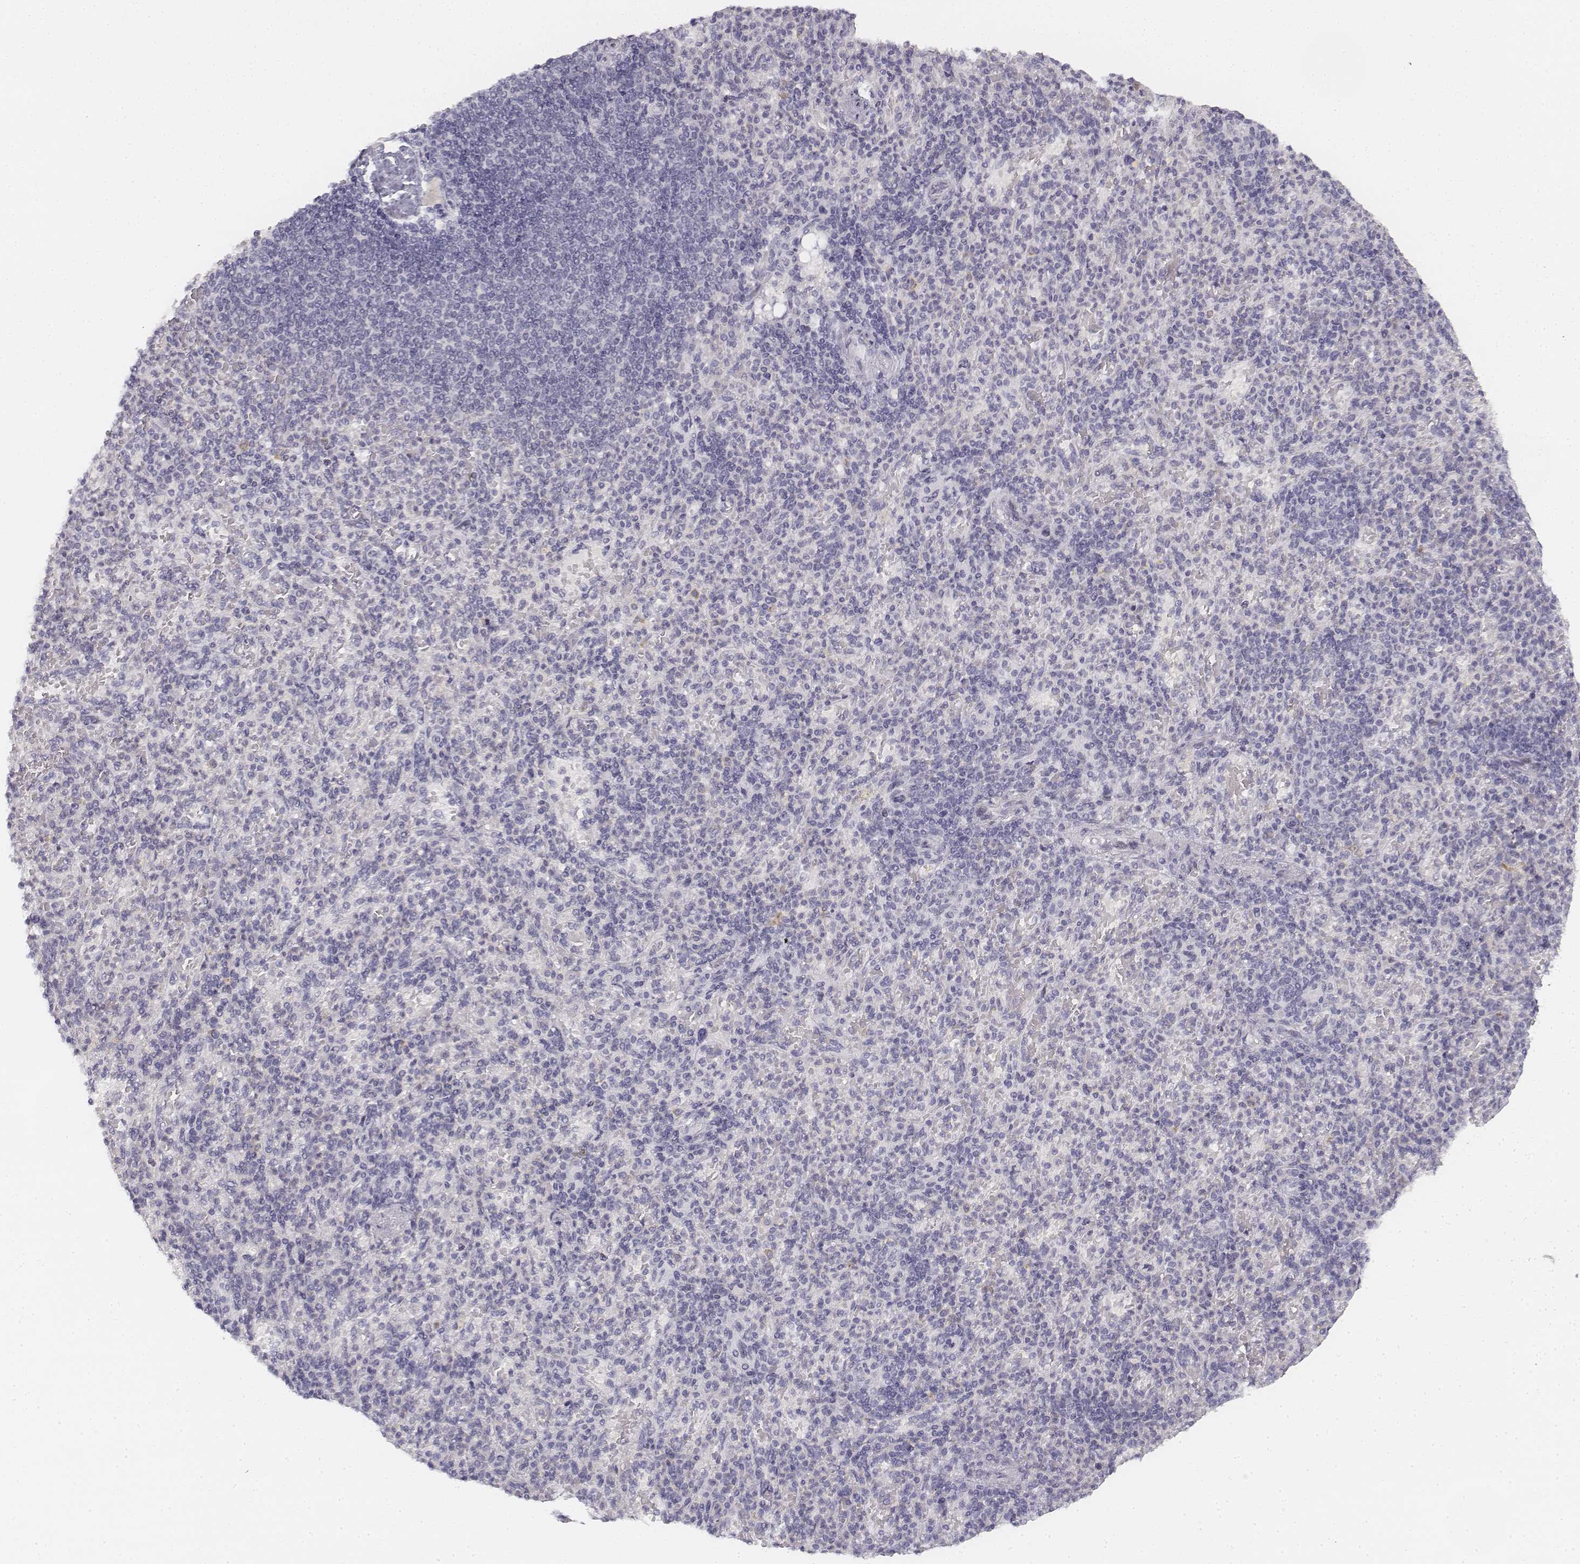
{"staining": {"intensity": "negative", "quantity": "none", "location": "none"}, "tissue": "spleen", "cell_type": "Cells in red pulp", "image_type": "normal", "snomed": [{"axis": "morphology", "description": "Normal tissue, NOS"}, {"axis": "topography", "description": "Spleen"}], "caption": "This is an IHC image of normal spleen. There is no staining in cells in red pulp.", "gene": "KRTAP2", "patient": {"sex": "female", "age": 74}}